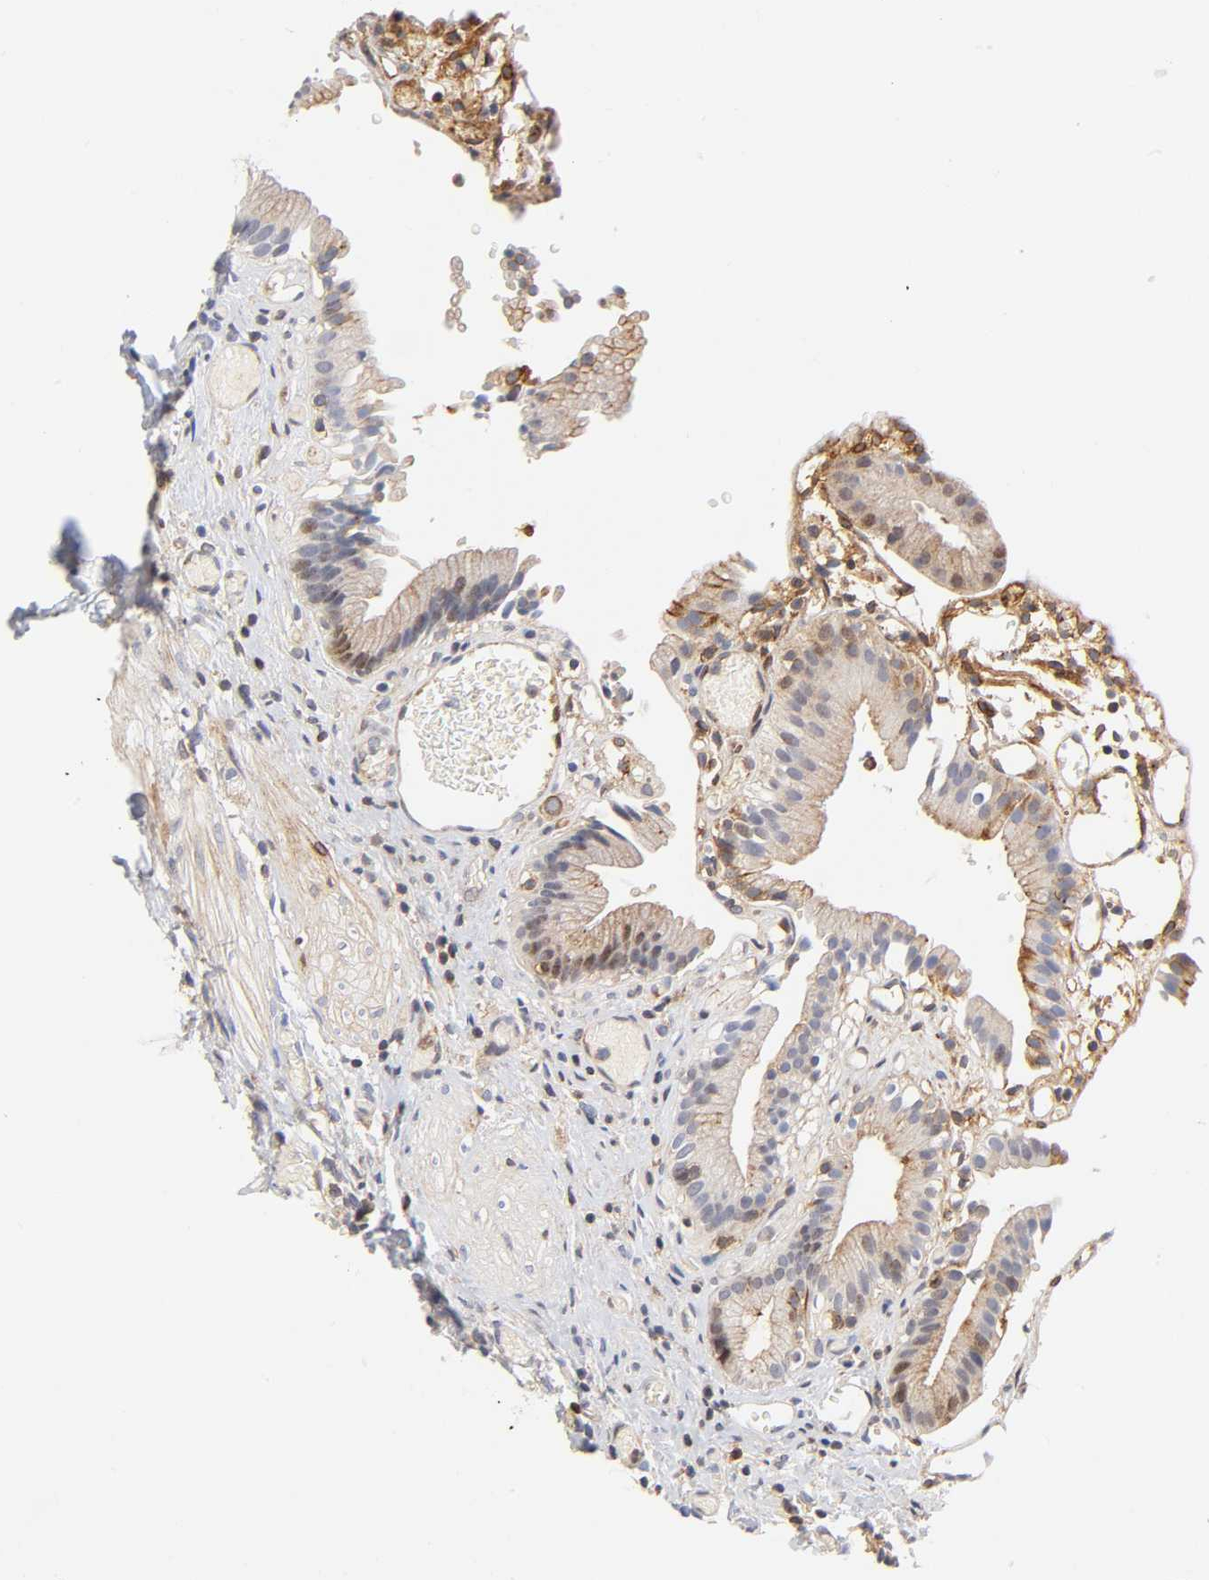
{"staining": {"intensity": "moderate", "quantity": ">75%", "location": "cytoplasmic/membranous,nuclear"}, "tissue": "gallbladder", "cell_type": "Glandular cells", "image_type": "normal", "snomed": [{"axis": "morphology", "description": "Normal tissue, NOS"}, {"axis": "topography", "description": "Gallbladder"}], "caption": "A photomicrograph of human gallbladder stained for a protein displays moderate cytoplasmic/membranous,nuclear brown staining in glandular cells. (Brightfield microscopy of DAB IHC at high magnification).", "gene": "ANXA7", "patient": {"sex": "male", "age": 65}}